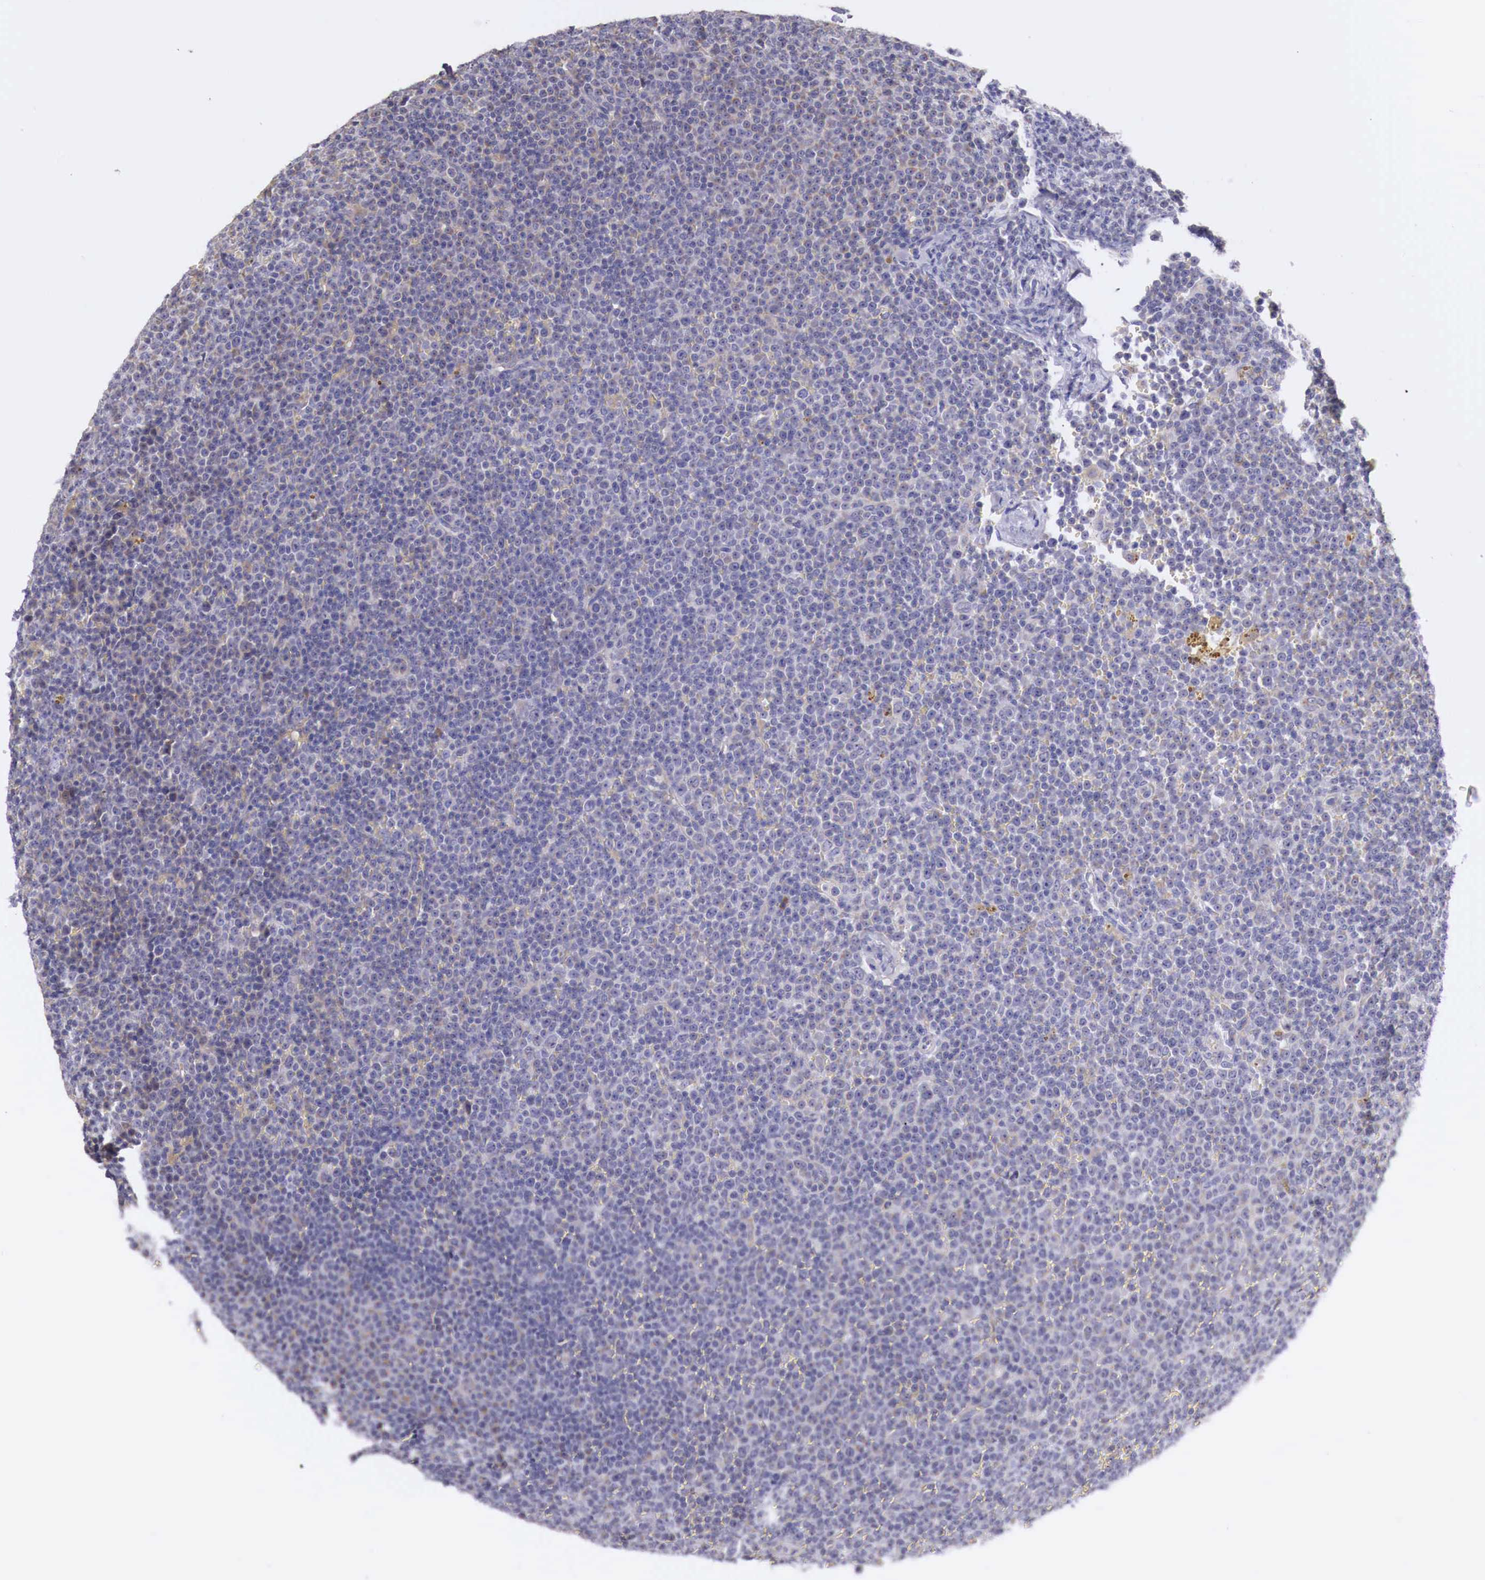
{"staining": {"intensity": "negative", "quantity": "none", "location": "none"}, "tissue": "lymphoma", "cell_type": "Tumor cells", "image_type": "cancer", "snomed": [{"axis": "morphology", "description": "Malignant lymphoma, non-Hodgkin's type, Low grade"}, {"axis": "topography", "description": "Lymph node"}], "caption": "An image of lymphoma stained for a protein shows no brown staining in tumor cells. (Stains: DAB (3,3'-diaminobenzidine) immunohistochemistry with hematoxylin counter stain, Microscopy: brightfield microscopy at high magnification).", "gene": "NREP", "patient": {"sex": "male", "age": 50}}